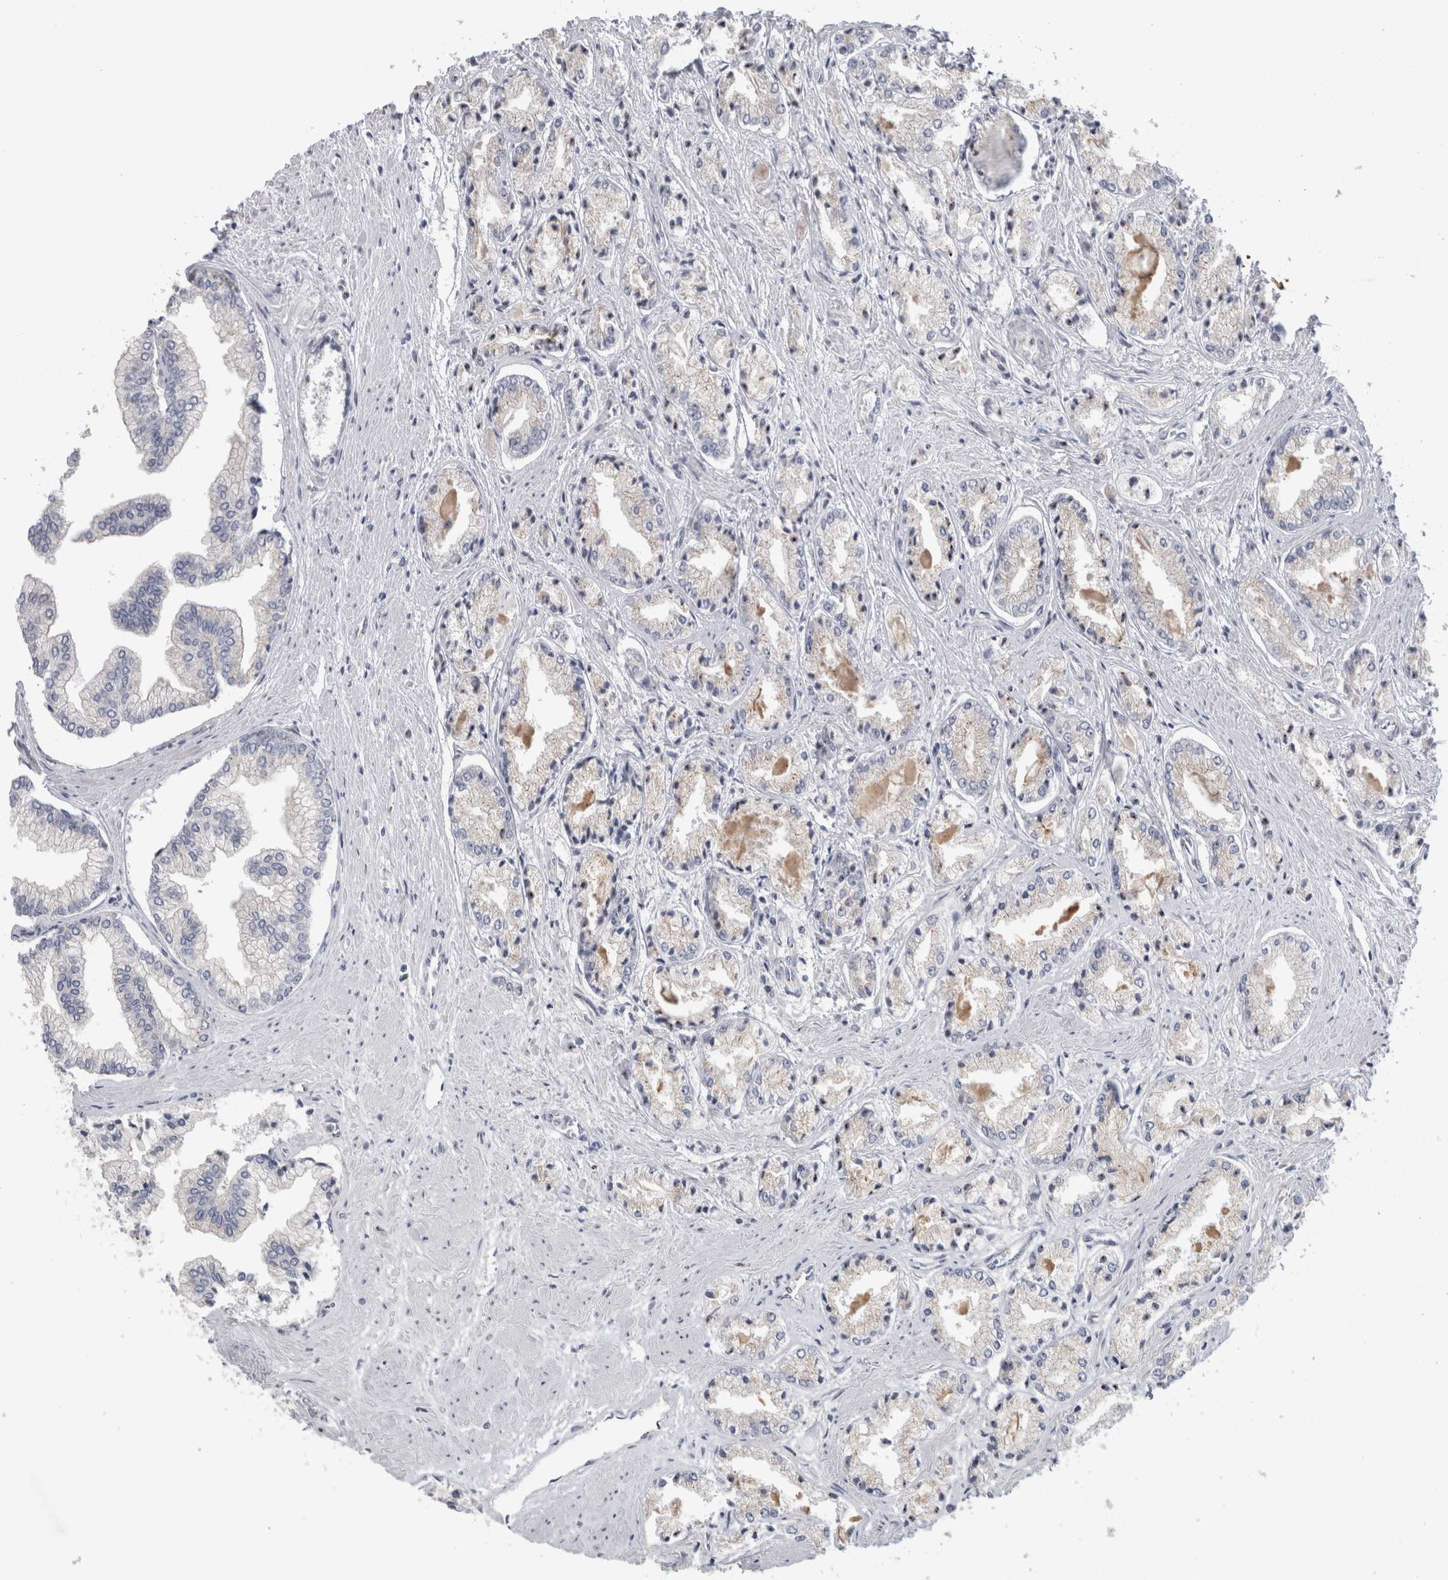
{"staining": {"intensity": "negative", "quantity": "none", "location": "none"}, "tissue": "prostate cancer", "cell_type": "Tumor cells", "image_type": "cancer", "snomed": [{"axis": "morphology", "description": "Adenocarcinoma, Low grade"}, {"axis": "topography", "description": "Prostate"}], "caption": "High power microscopy image of an IHC histopathology image of prostate low-grade adenocarcinoma, revealing no significant expression in tumor cells.", "gene": "AKAP9", "patient": {"sex": "male", "age": 52}}